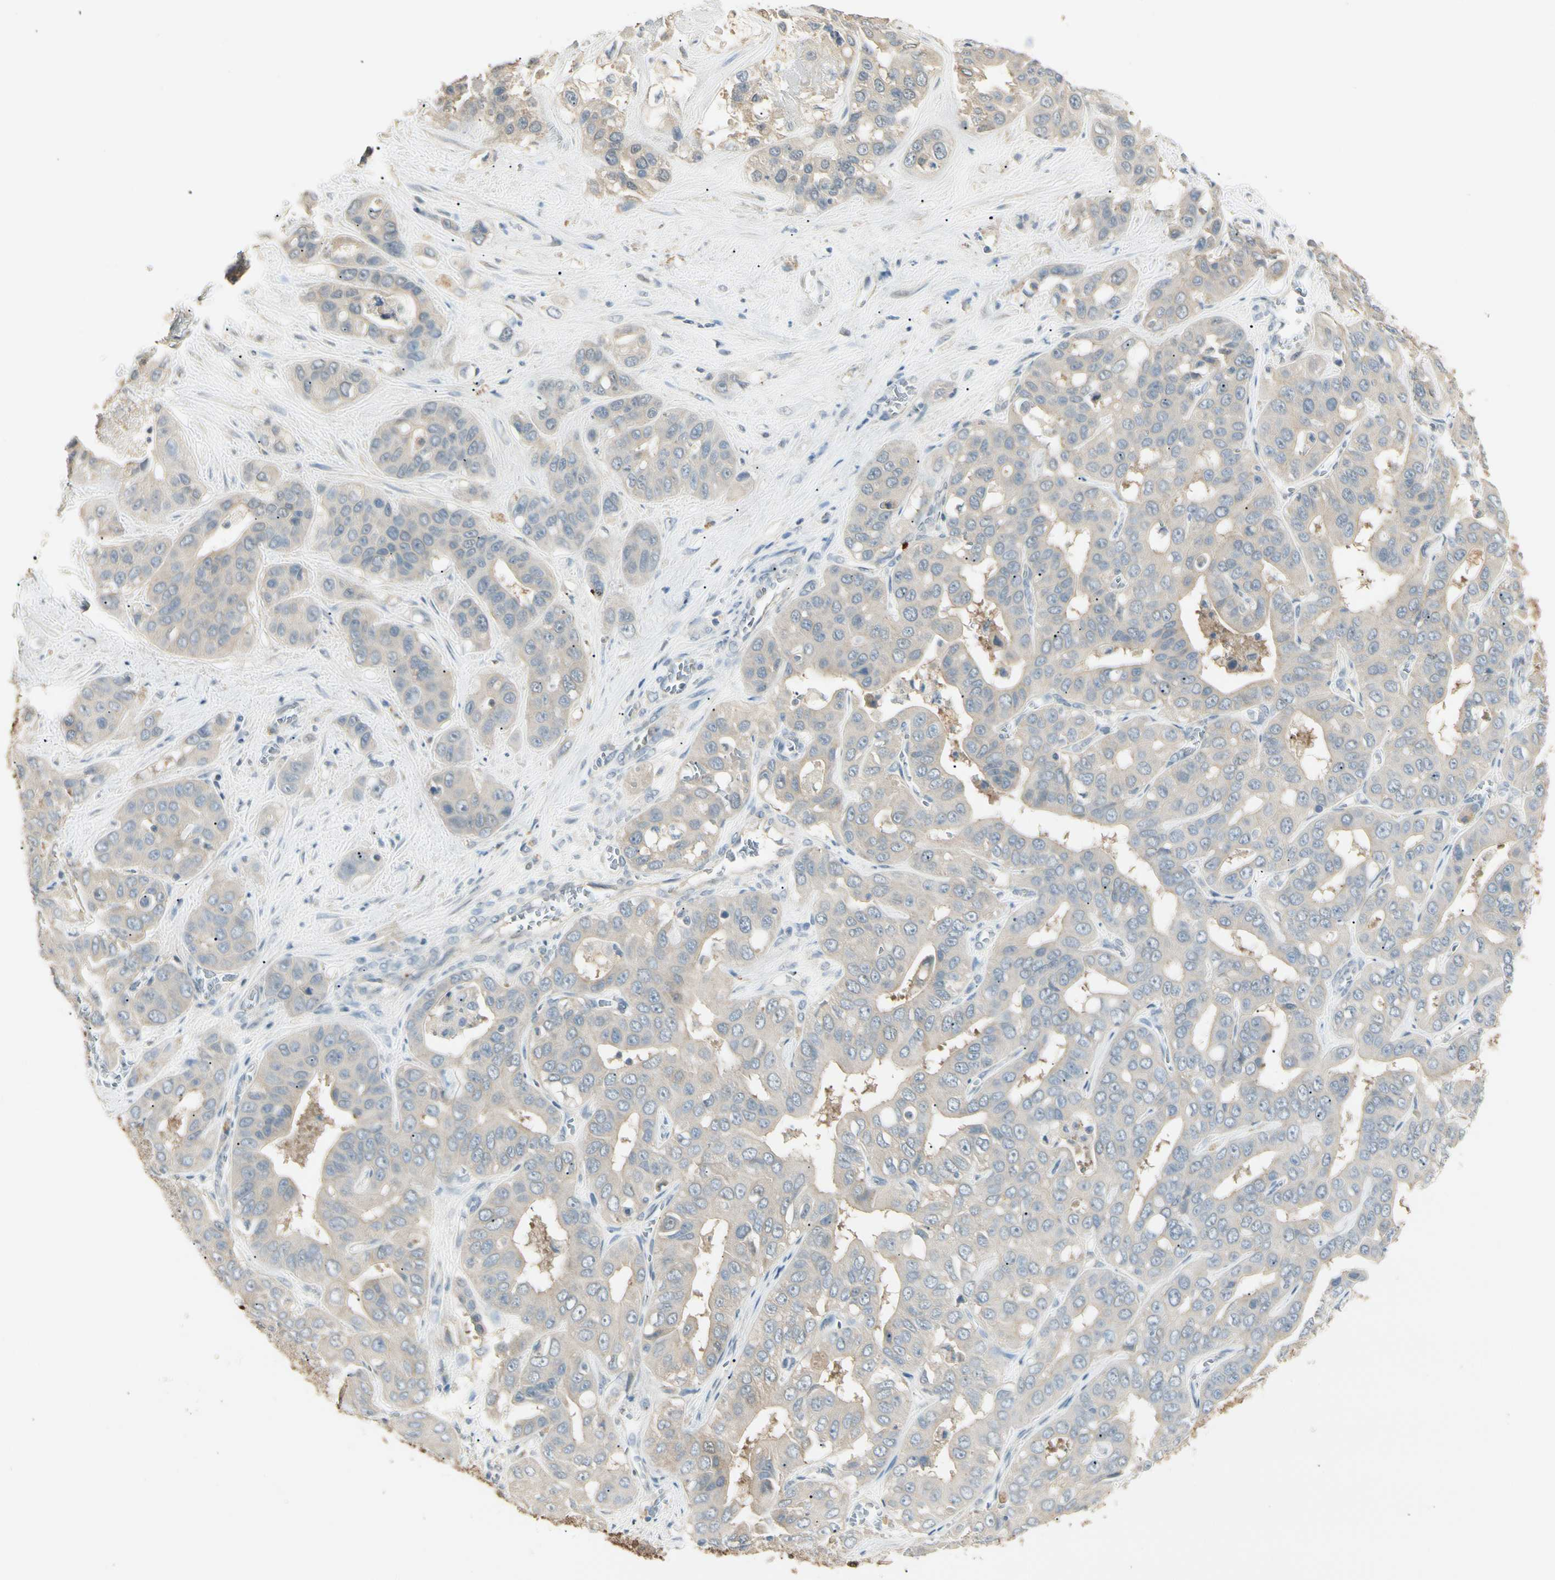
{"staining": {"intensity": "weak", "quantity": "25%-75%", "location": "cytoplasmic/membranous"}, "tissue": "liver cancer", "cell_type": "Tumor cells", "image_type": "cancer", "snomed": [{"axis": "morphology", "description": "Cholangiocarcinoma"}, {"axis": "topography", "description": "Liver"}], "caption": "IHC of human liver cholangiocarcinoma exhibits low levels of weak cytoplasmic/membranous positivity in approximately 25%-75% of tumor cells.", "gene": "GNE", "patient": {"sex": "female", "age": 52}}